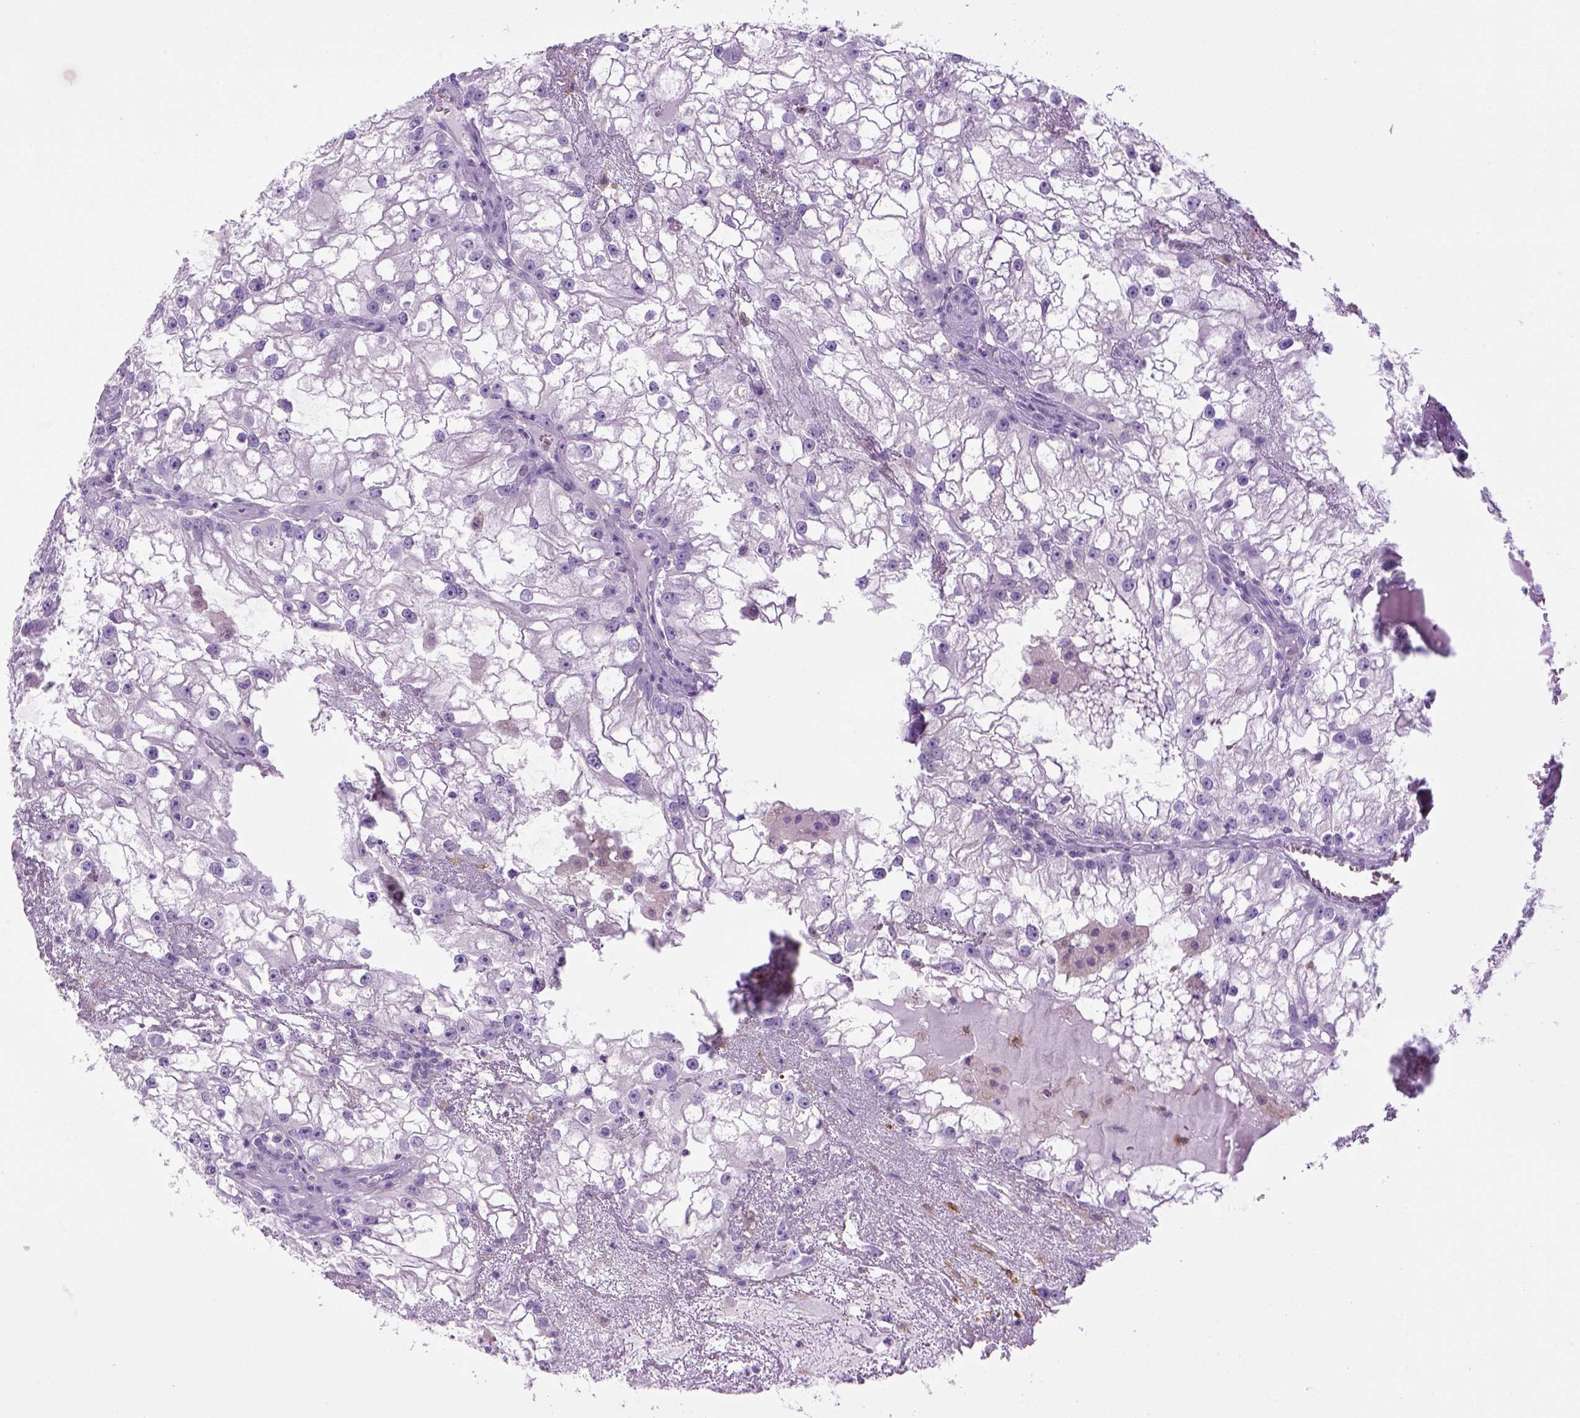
{"staining": {"intensity": "negative", "quantity": "none", "location": "none"}, "tissue": "renal cancer", "cell_type": "Tumor cells", "image_type": "cancer", "snomed": [{"axis": "morphology", "description": "Adenocarcinoma, NOS"}, {"axis": "topography", "description": "Kidney"}], "caption": "An IHC image of renal cancer is shown. There is no staining in tumor cells of renal cancer.", "gene": "SGCG", "patient": {"sex": "male", "age": 59}}